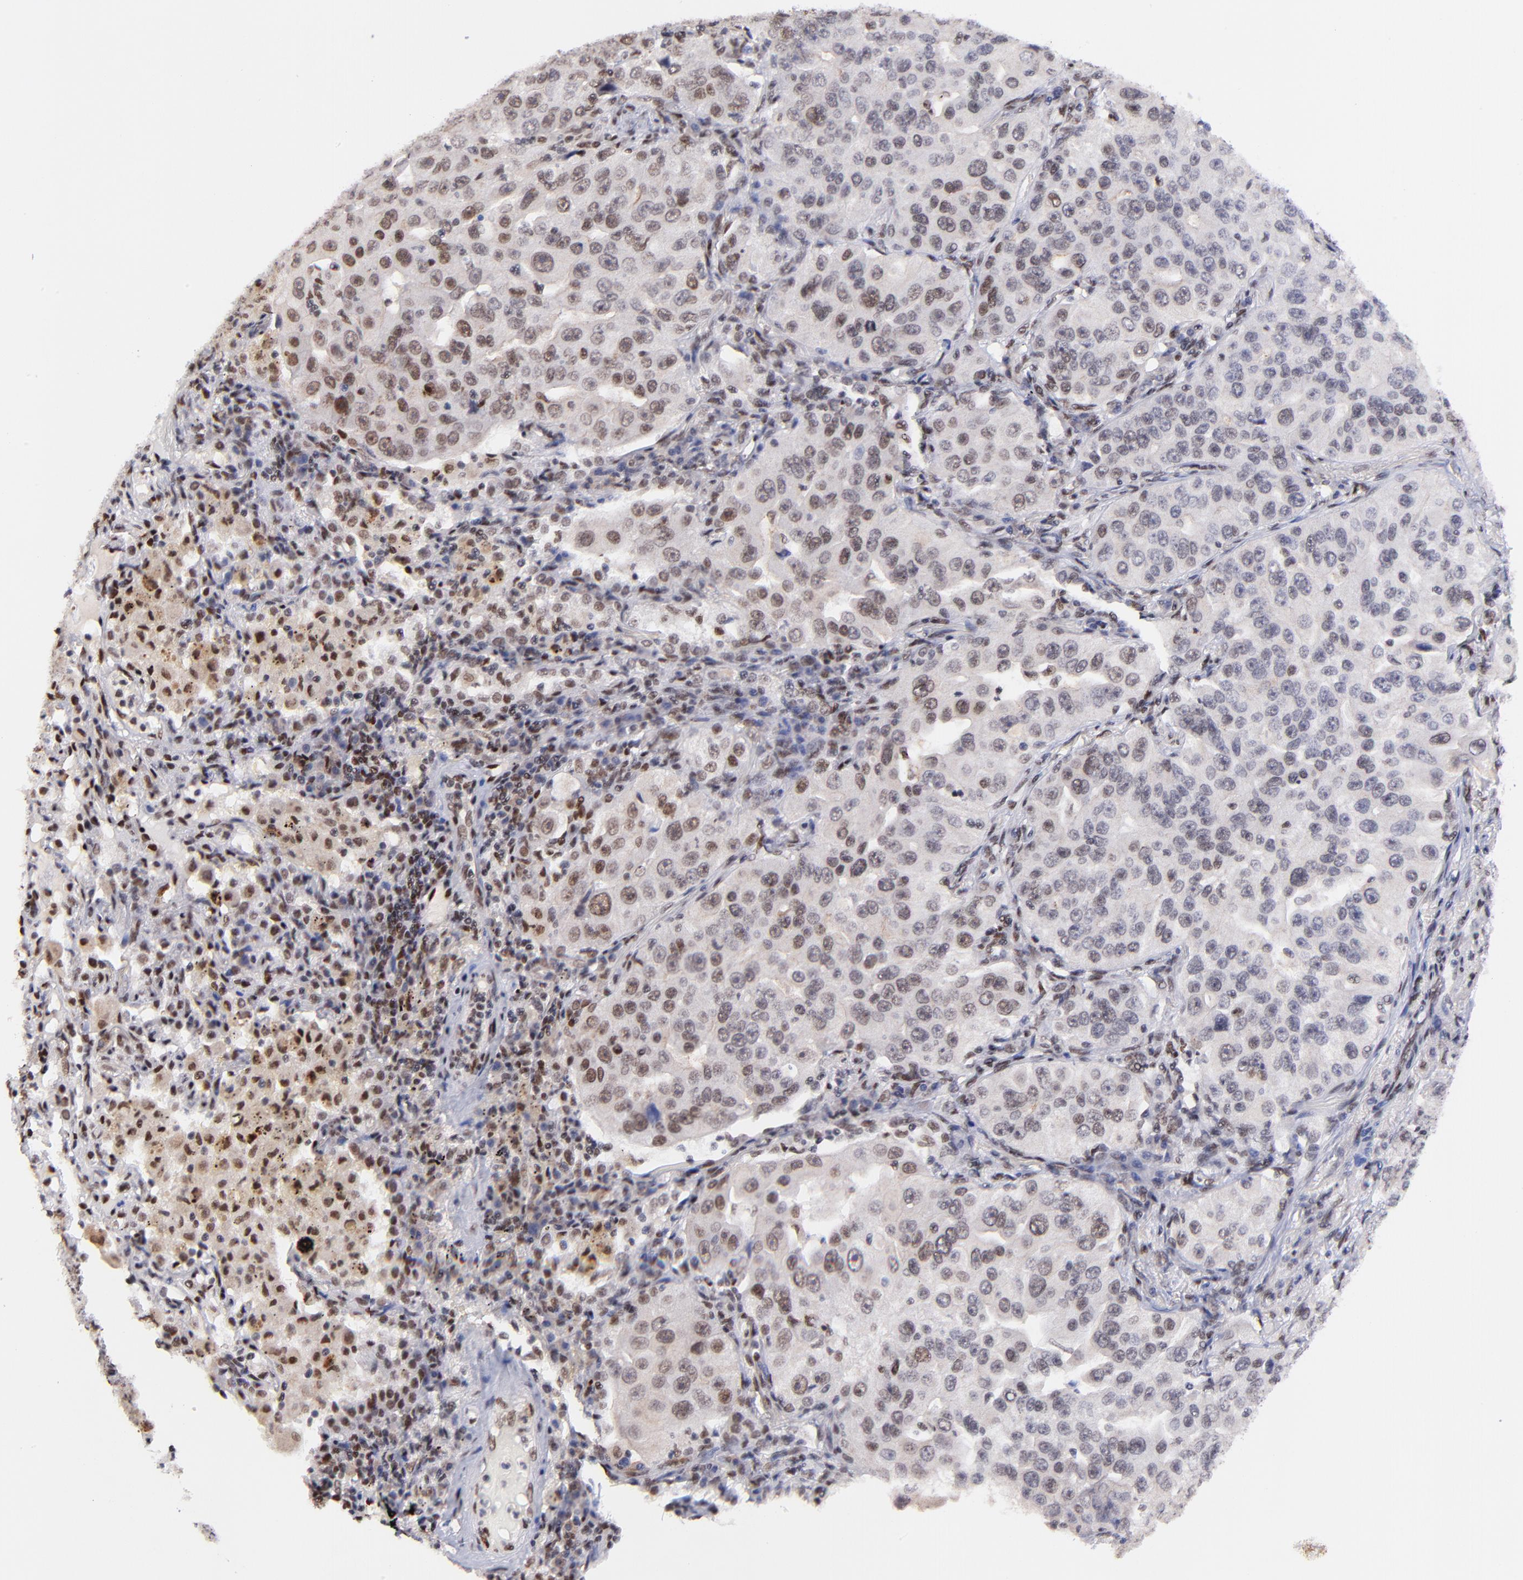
{"staining": {"intensity": "weak", "quantity": ">75%", "location": "nuclear"}, "tissue": "lung cancer", "cell_type": "Tumor cells", "image_type": "cancer", "snomed": [{"axis": "morphology", "description": "Adenocarcinoma, NOS"}, {"axis": "topography", "description": "Lung"}], "caption": "Brown immunohistochemical staining in adenocarcinoma (lung) exhibits weak nuclear staining in about >75% of tumor cells.", "gene": "MIDEAS", "patient": {"sex": "male", "age": 84}}